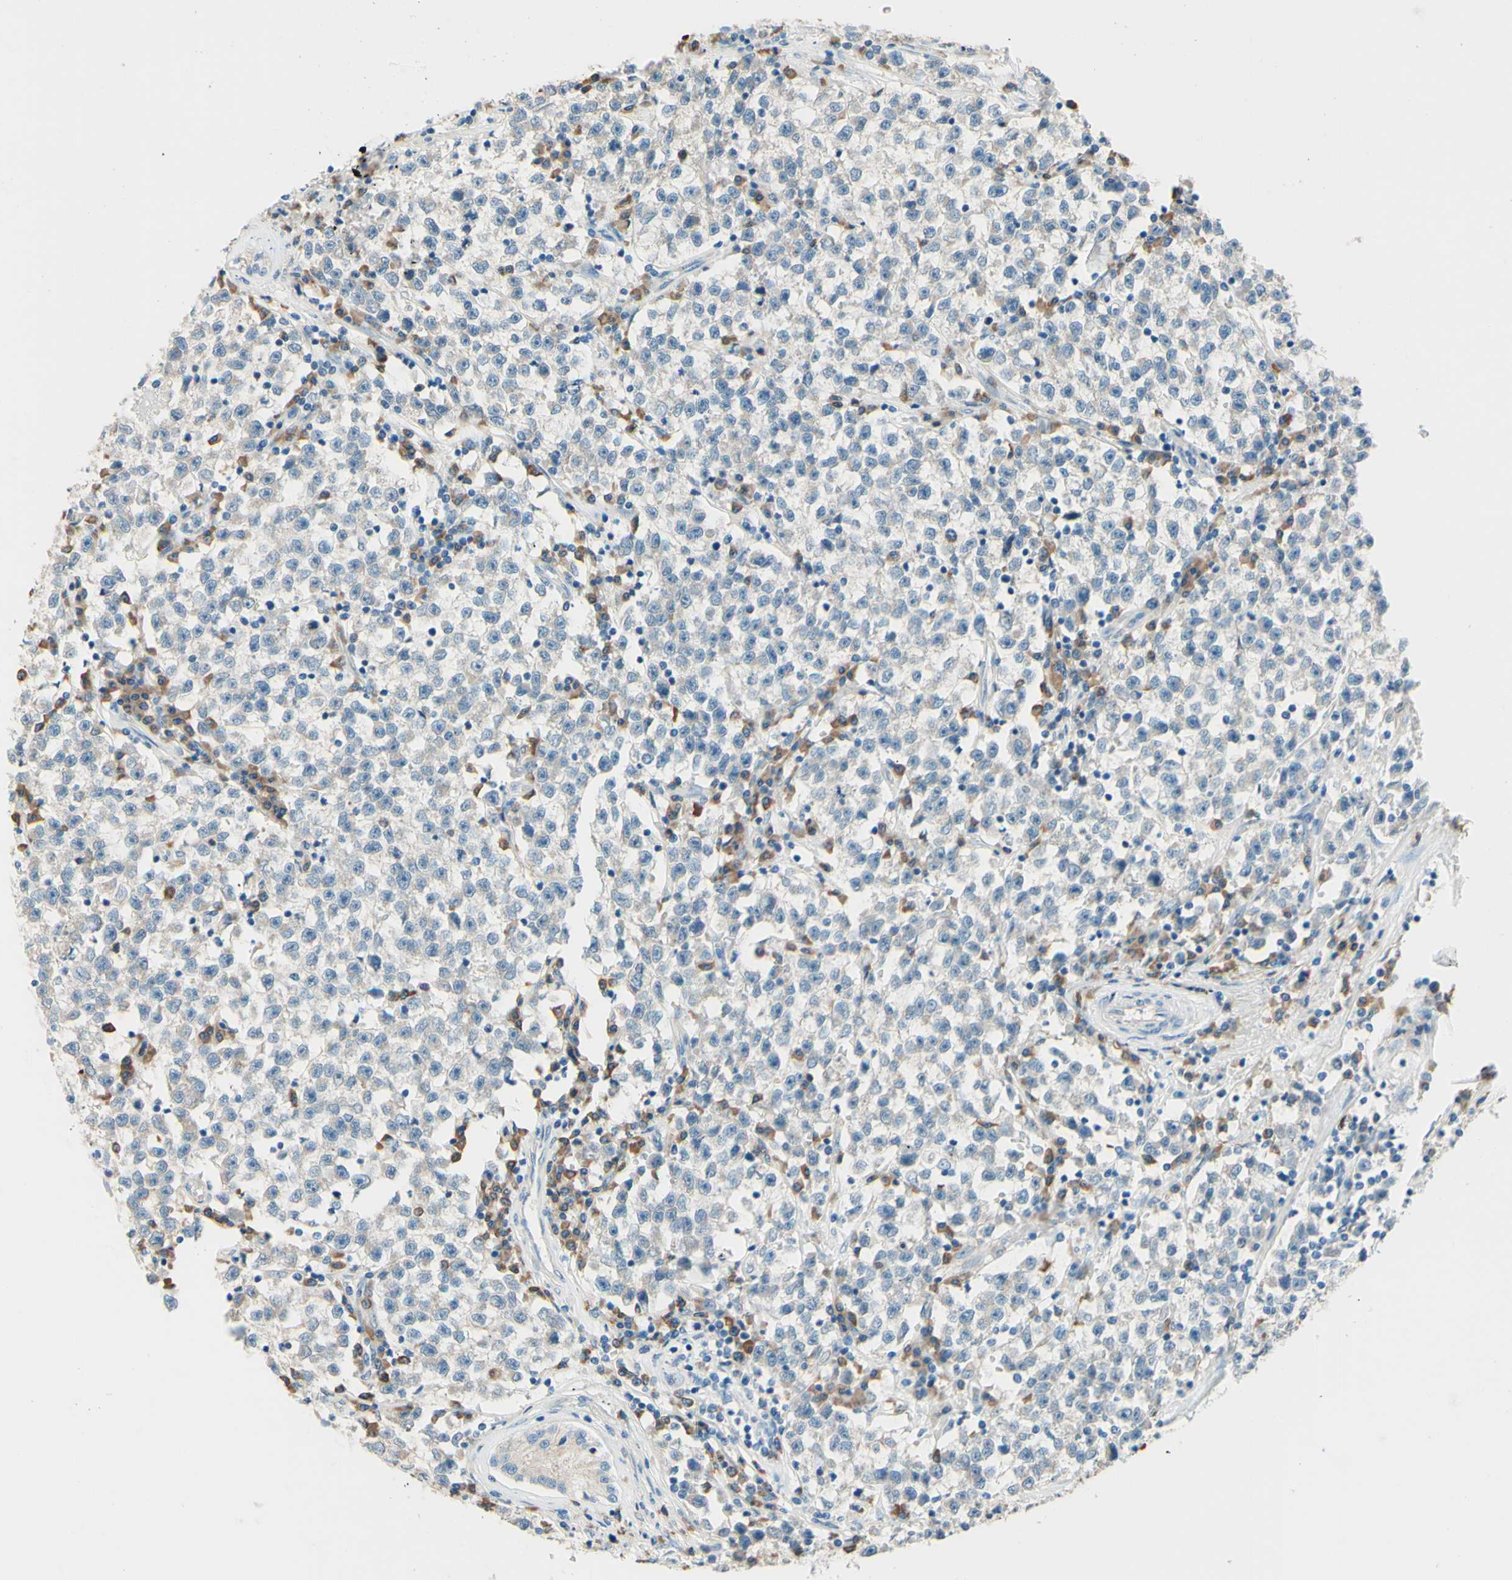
{"staining": {"intensity": "negative", "quantity": "none", "location": "none"}, "tissue": "testis cancer", "cell_type": "Tumor cells", "image_type": "cancer", "snomed": [{"axis": "morphology", "description": "Seminoma, NOS"}, {"axis": "topography", "description": "Testis"}], "caption": "IHC image of neoplastic tissue: human testis cancer (seminoma) stained with DAB (3,3'-diaminobenzidine) exhibits no significant protein expression in tumor cells.", "gene": "PASD1", "patient": {"sex": "male", "age": 22}}